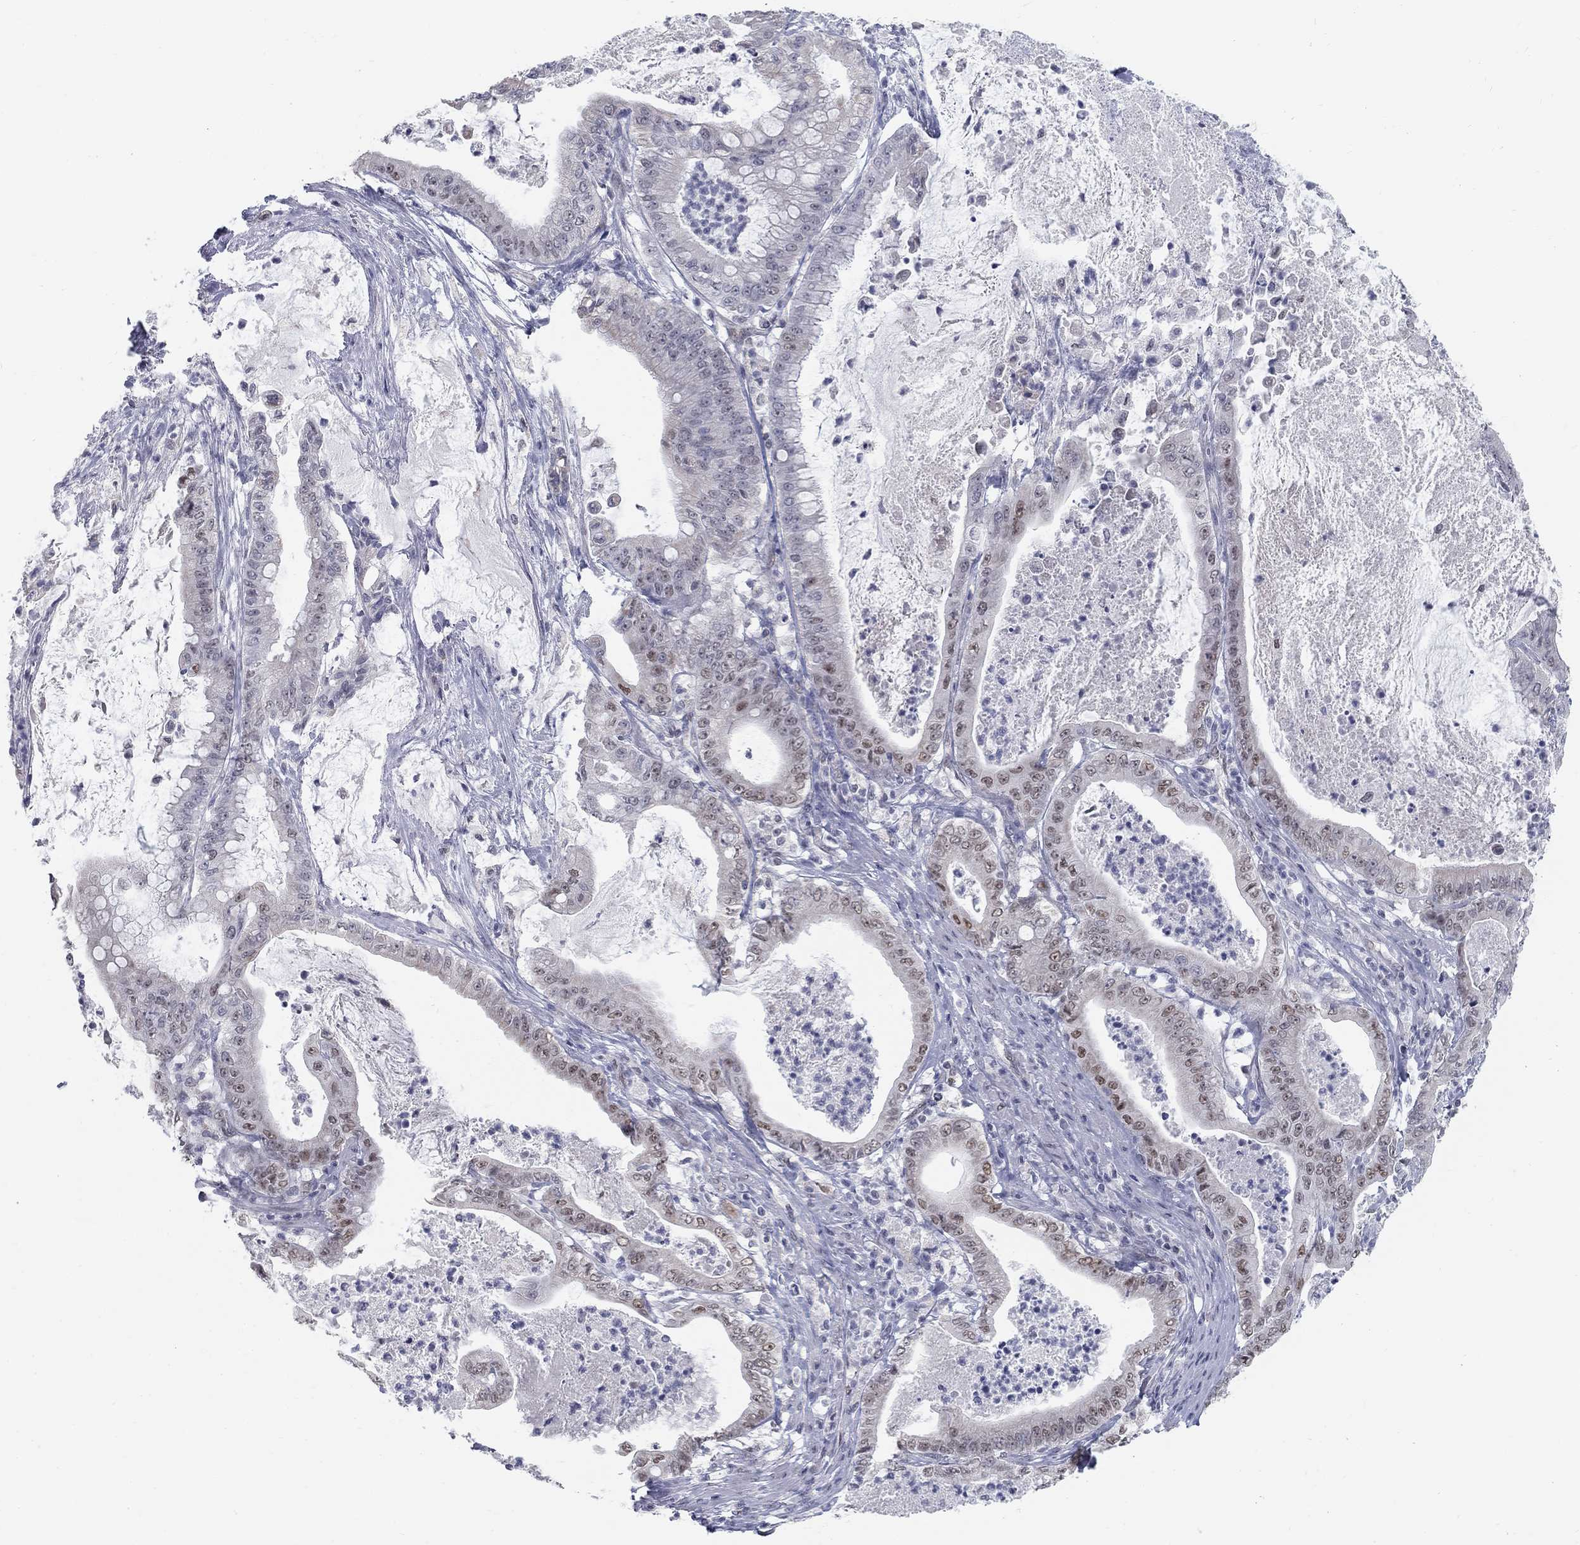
{"staining": {"intensity": "strong", "quantity": "<25%", "location": "nuclear"}, "tissue": "pancreatic cancer", "cell_type": "Tumor cells", "image_type": "cancer", "snomed": [{"axis": "morphology", "description": "Adenocarcinoma, NOS"}, {"axis": "topography", "description": "Pancreas"}], "caption": "Immunohistochemical staining of pancreatic adenocarcinoma shows medium levels of strong nuclear protein positivity in approximately <25% of tumor cells. The staining is performed using DAB brown chromogen to label protein expression. The nuclei are counter-stained blue using hematoxylin.", "gene": "GCFC2", "patient": {"sex": "male", "age": 71}}